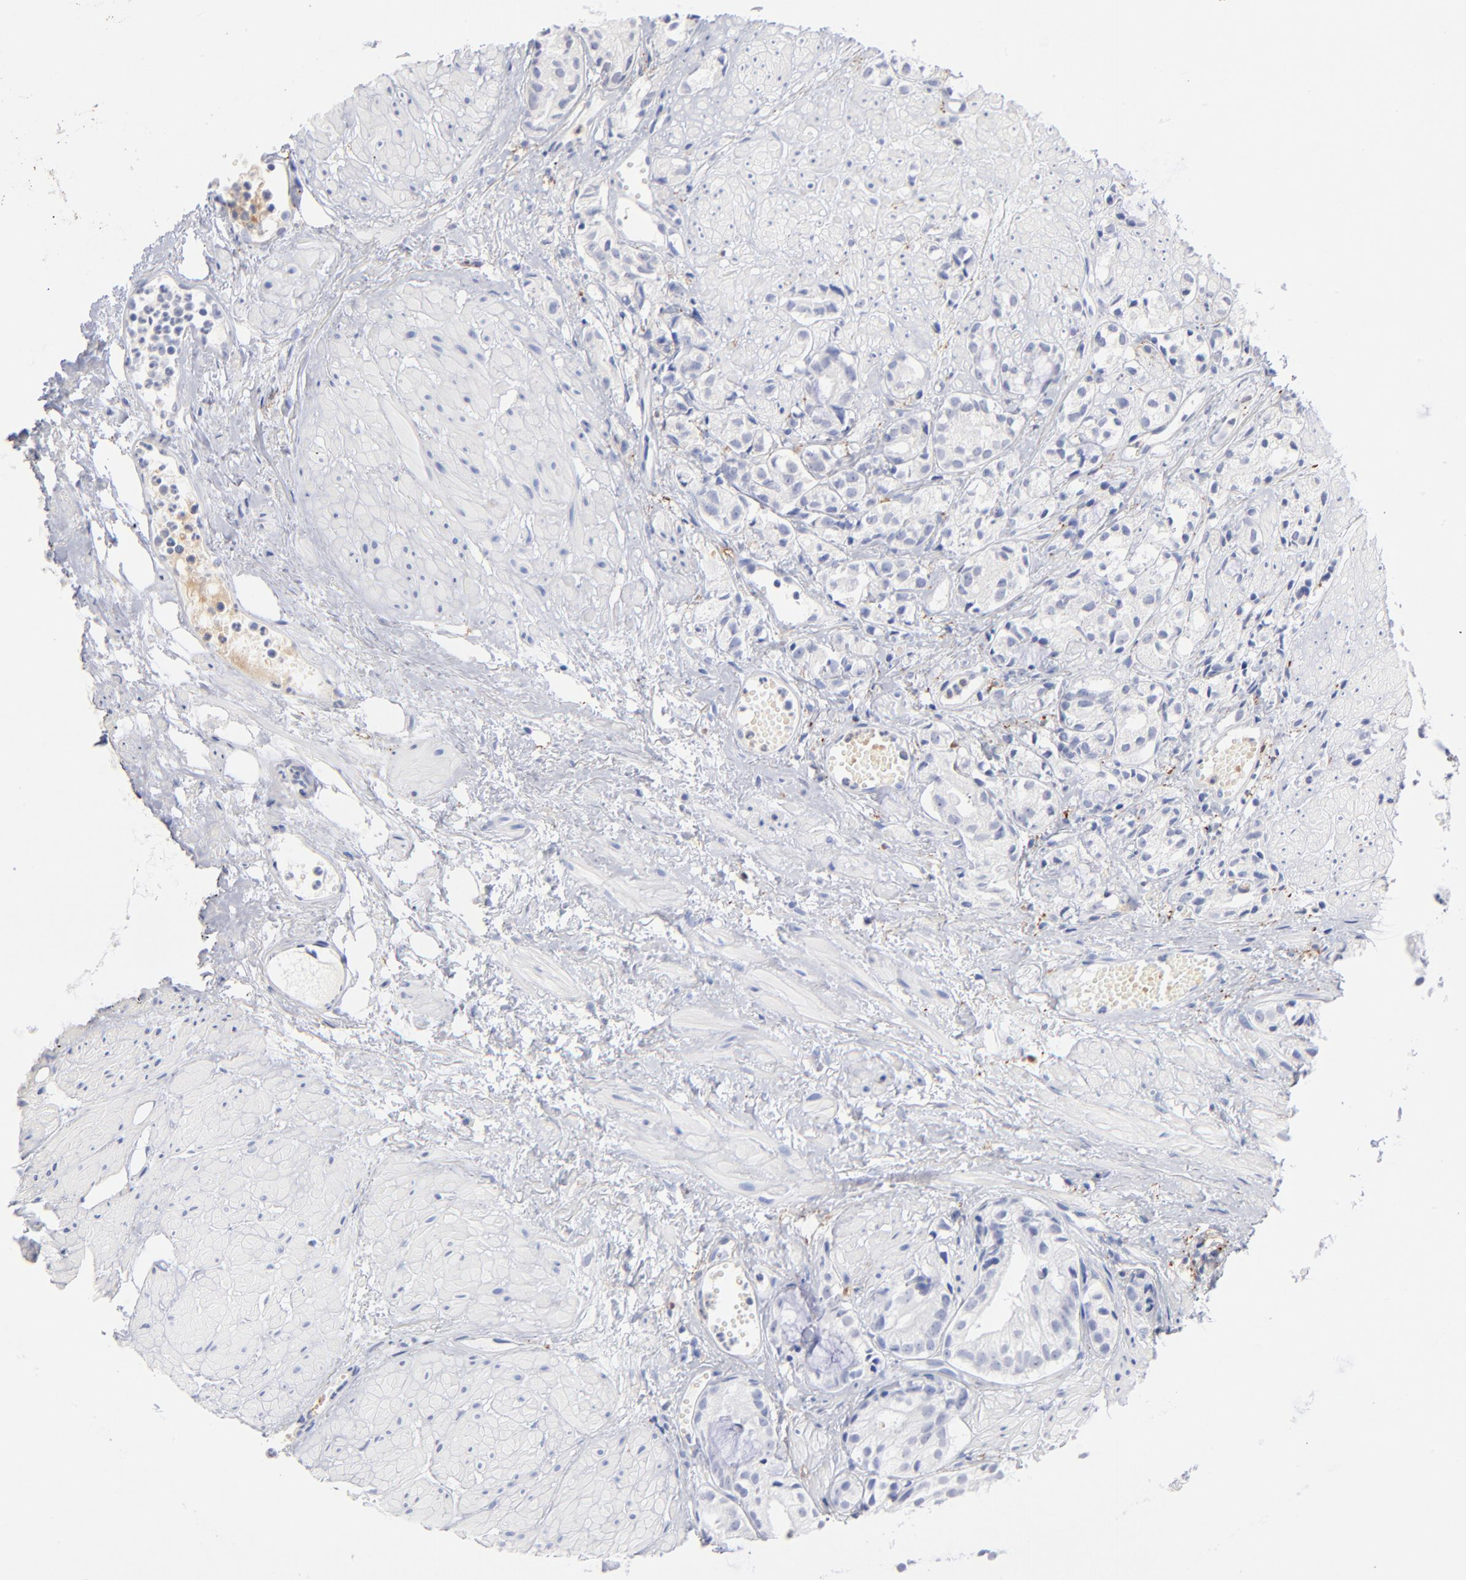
{"staining": {"intensity": "negative", "quantity": "none", "location": "none"}, "tissue": "prostate cancer", "cell_type": "Tumor cells", "image_type": "cancer", "snomed": [{"axis": "morphology", "description": "Adenocarcinoma, High grade"}, {"axis": "topography", "description": "Prostate"}], "caption": "The immunohistochemistry photomicrograph has no significant staining in tumor cells of prostate cancer tissue.", "gene": "IFIT2", "patient": {"sex": "male", "age": 85}}